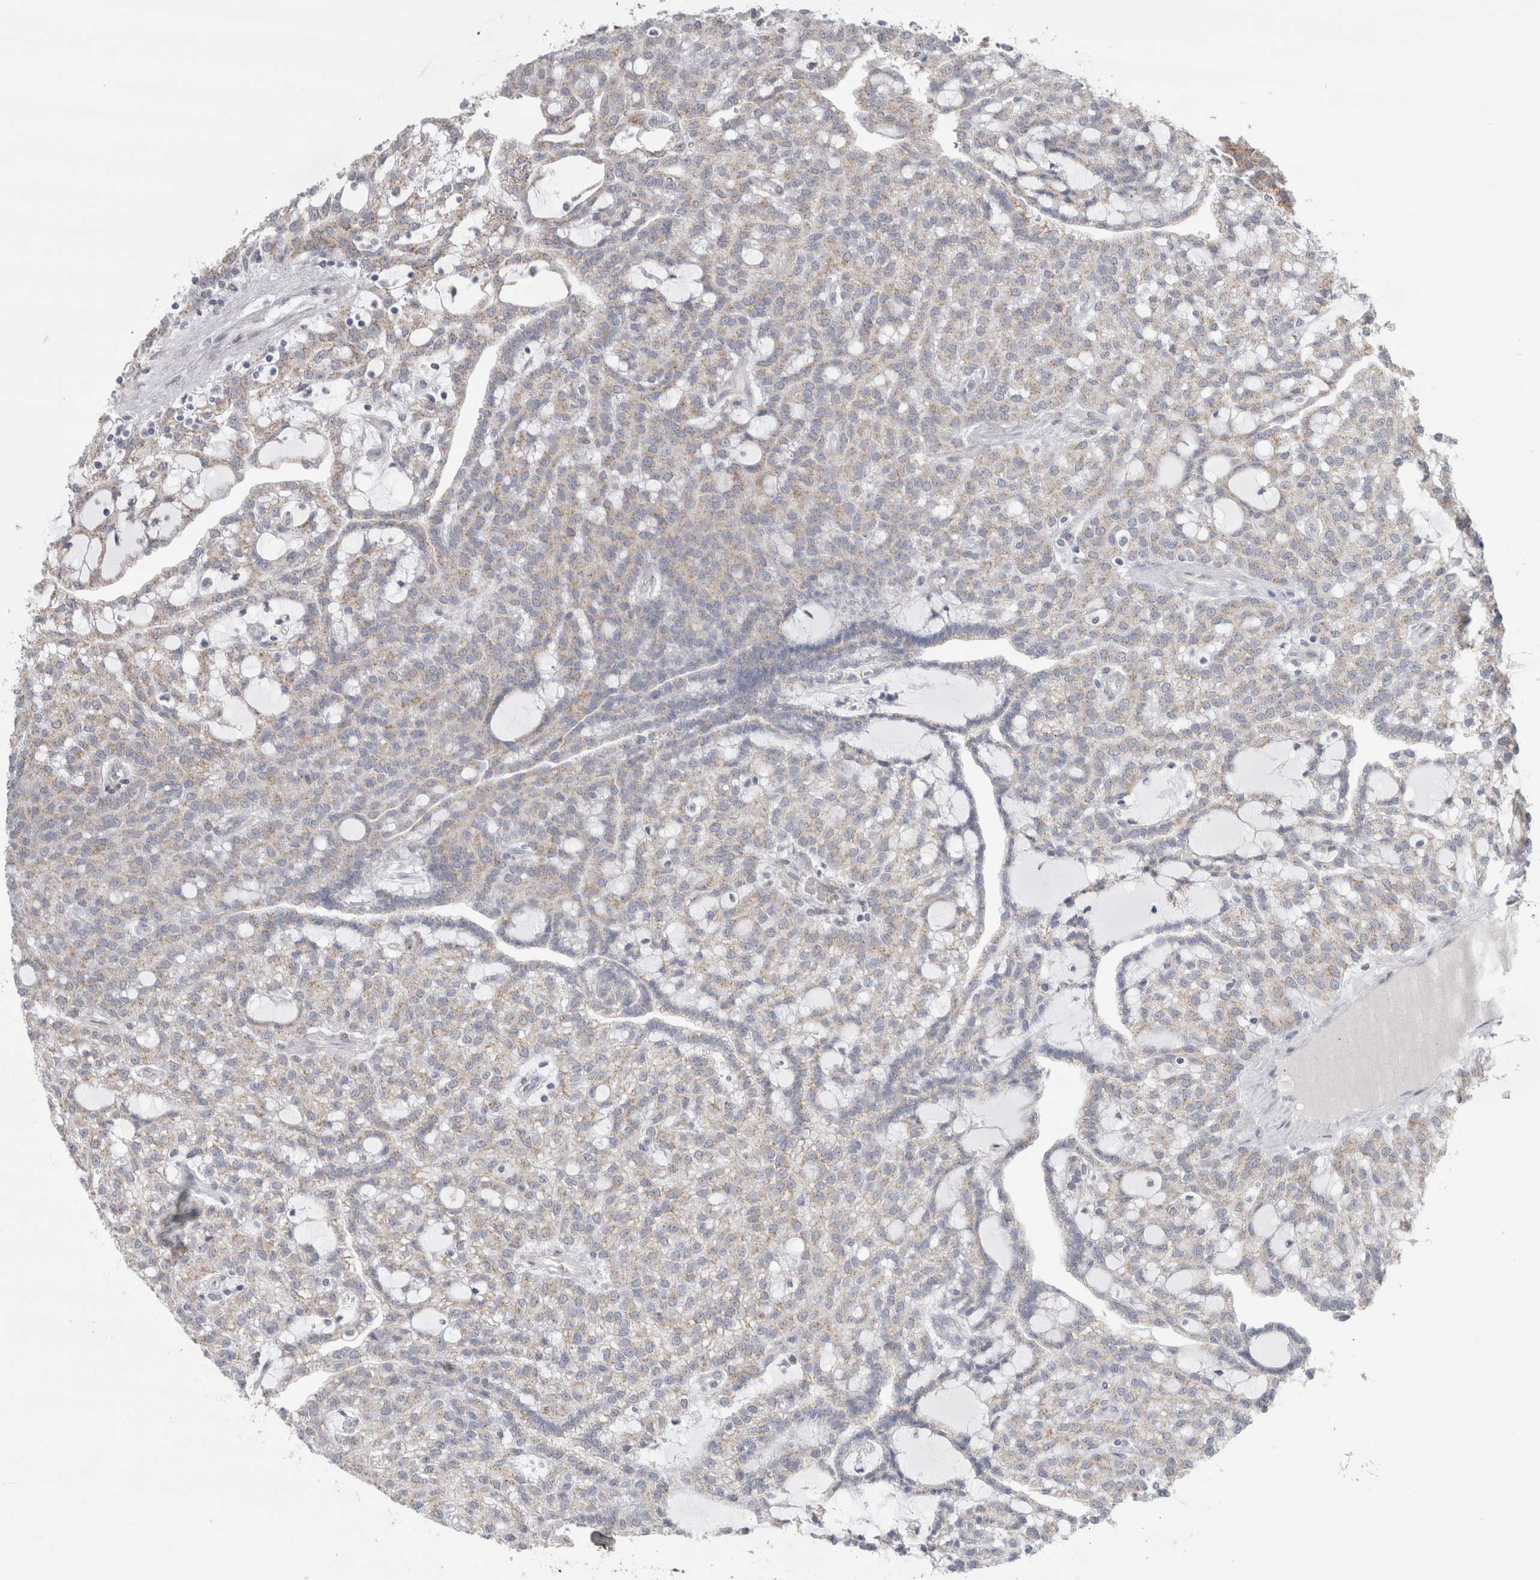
{"staining": {"intensity": "negative", "quantity": "none", "location": "none"}, "tissue": "renal cancer", "cell_type": "Tumor cells", "image_type": "cancer", "snomed": [{"axis": "morphology", "description": "Adenocarcinoma, NOS"}, {"axis": "topography", "description": "Kidney"}], "caption": "IHC of human adenocarcinoma (renal) shows no staining in tumor cells.", "gene": "PLIN1", "patient": {"sex": "male", "age": 63}}